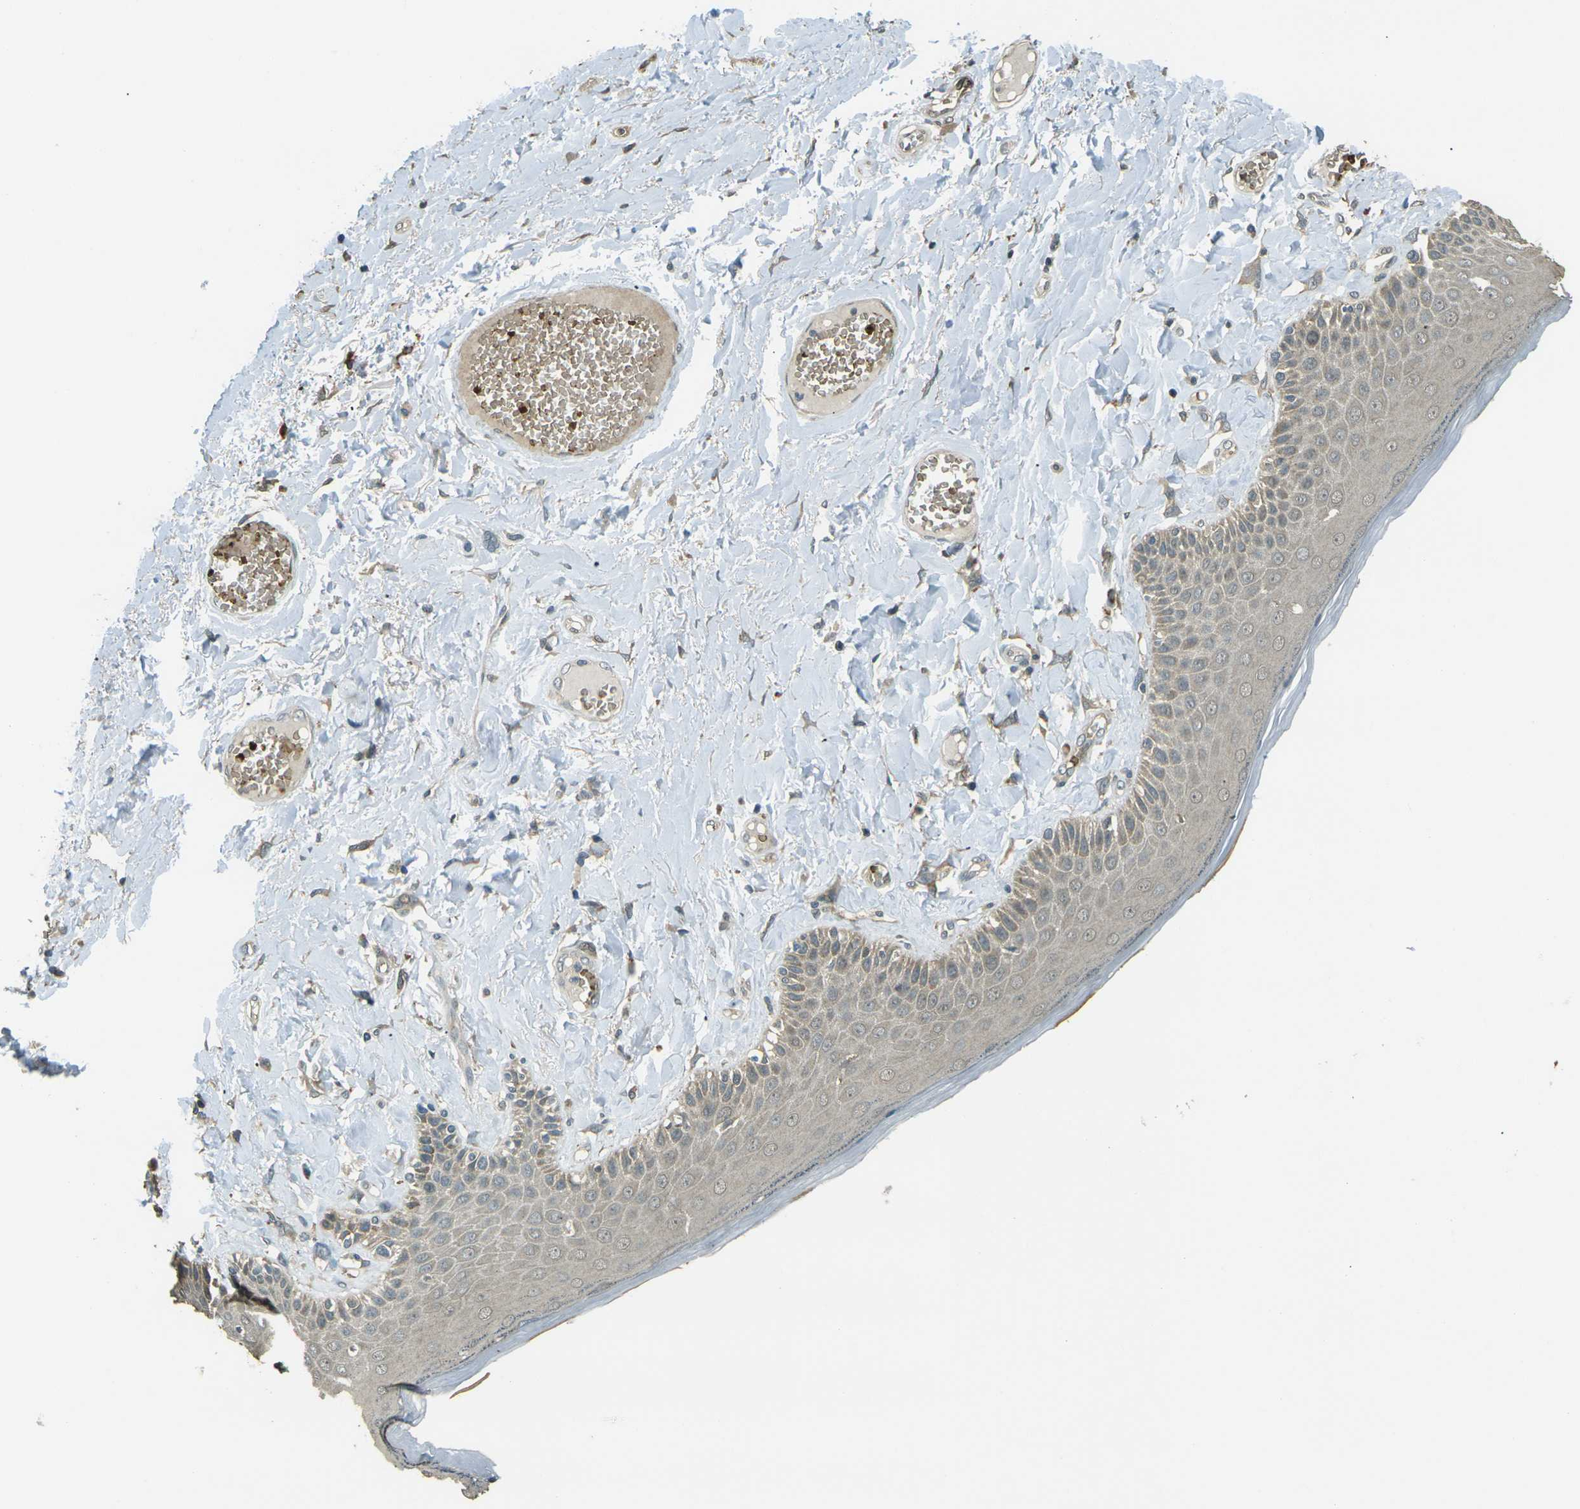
{"staining": {"intensity": "weak", "quantity": "25%-75%", "location": "cytoplasmic/membranous"}, "tissue": "skin", "cell_type": "Epidermal cells", "image_type": "normal", "snomed": [{"axis": "morphology", "description": "Normal tissue, NOS"}, {"axis": "topography", "description": "Anal"}], "caption": "An image showing weak cytoplasmic/membranous staining in about 25%-75% of epidermal cells in normal skin, as visualized by brown immunohistochemical staining.", "gene": "TOR1A", "patient": {"sex": "male", "age": 69}}